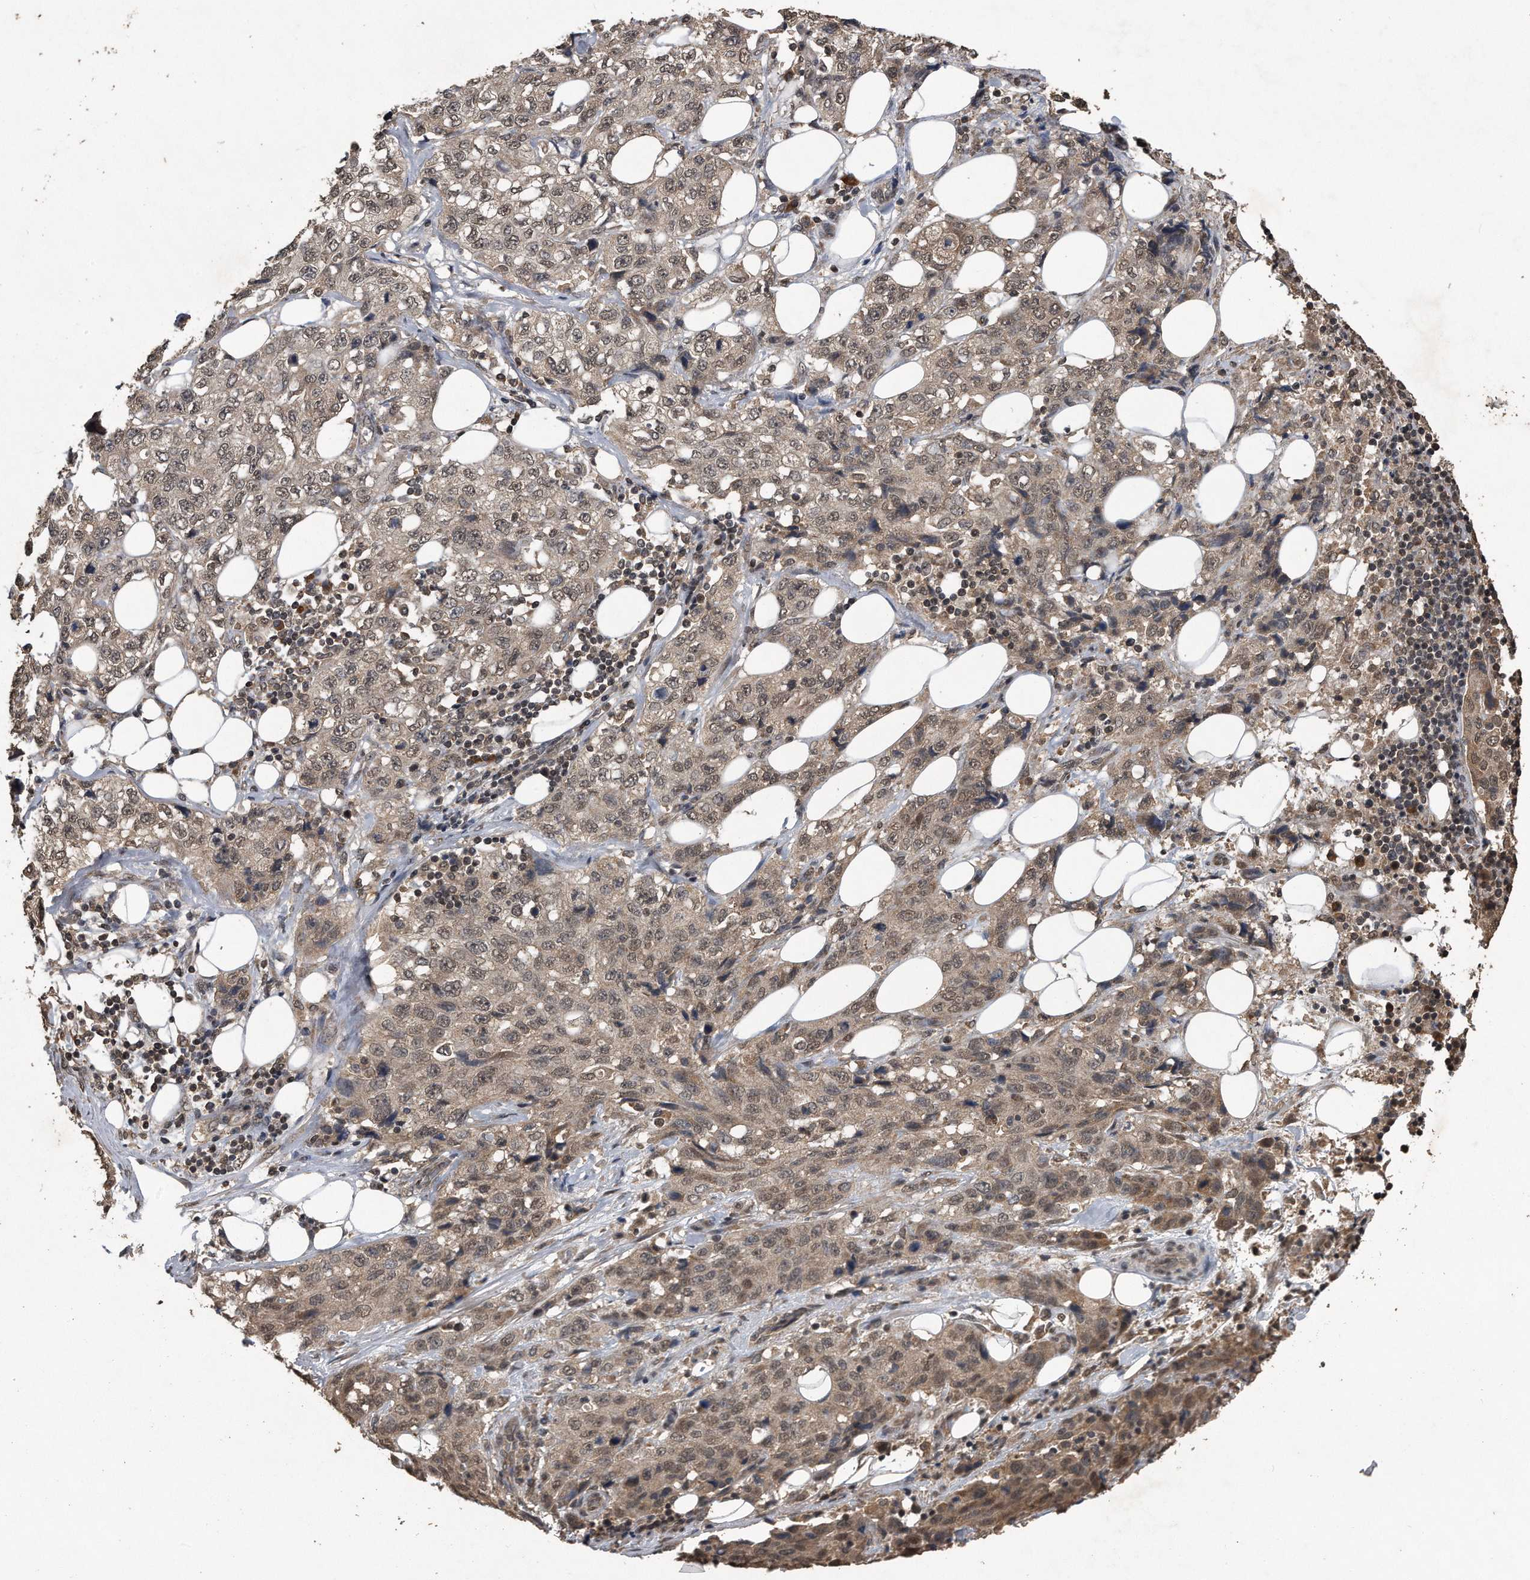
{"staining": {"intensity": "weak", "quantity": ">75%", "location": "nuclear"}, "tissue": "stomach cancer", "cell_type": "Tumor cells", "image_type": "cancer", "snomed": [{"axis": "morphology", "description": "Adenocarcinoma, NOS"}, {"axis": "topography", "description": "Stomach"}], "caption": "Adenocarcinoma (stomach) tissue displays weak nuclear expression in about >75% of tumor cells", "gene": "CRYZL1", "patient": {"sex": "male", "age": 48}}